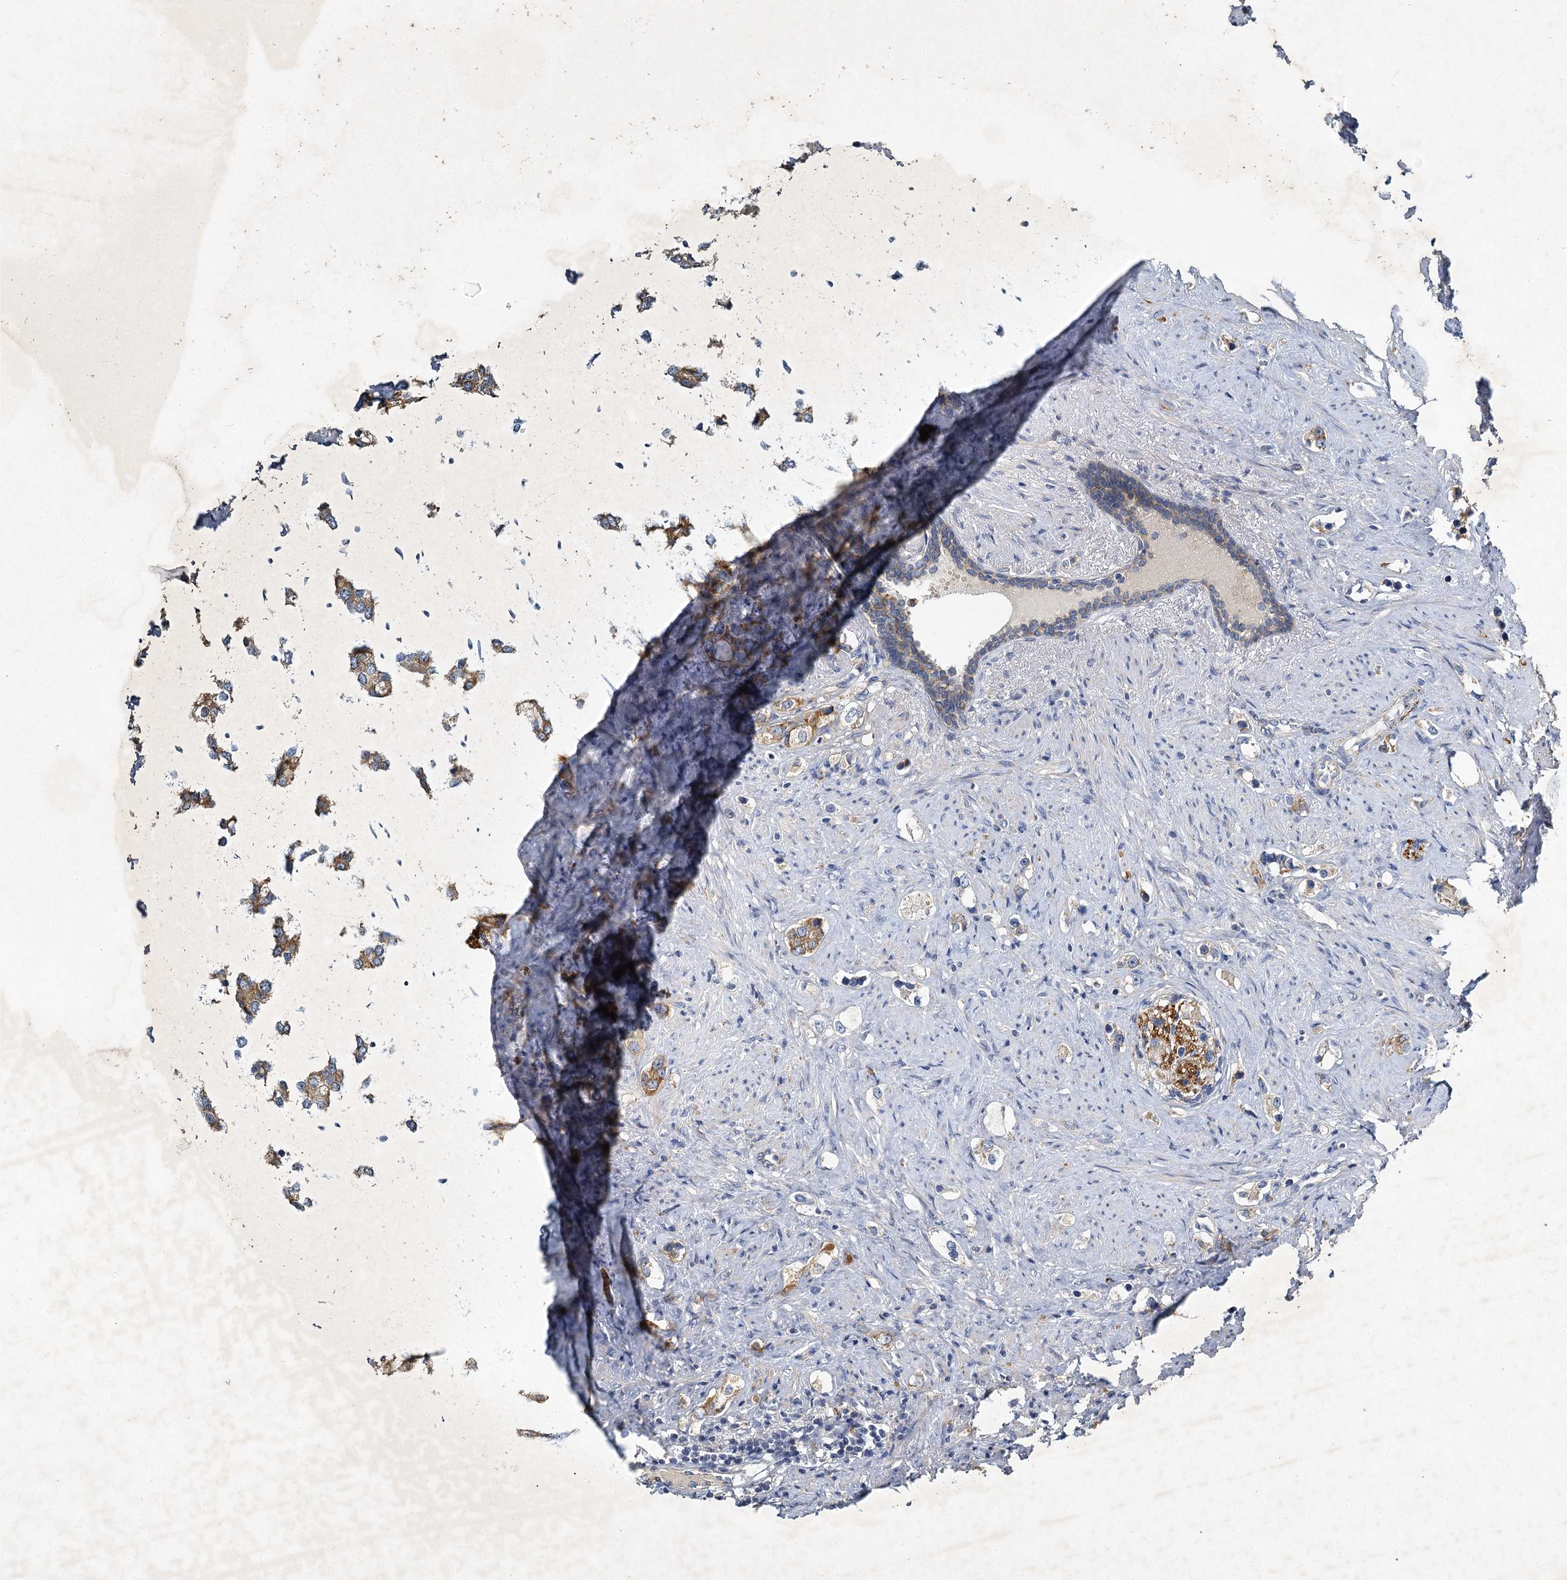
{"staining": {"intensity": "moderate", "quantity": ">75%", "location": "cytoplasmic/membranous"}, "tissue": "prostate cancer", "cell_type": "Tumor cells", "image_type": "cancer", "snomed": [{"axis": "morphology", "description": "Adenocarcinoma, High grade"}, {"axis": "topography", "description": "Prostate"}], "caption": "Immunohistochemistry (DAB) staining of human prostate cancer exhibits moderate cytoplasmic/membranous protein positivity in approximately >75% of tumor cells.", "gene": "BCS1L", "patient": {"sex": "male", "age": 63}}